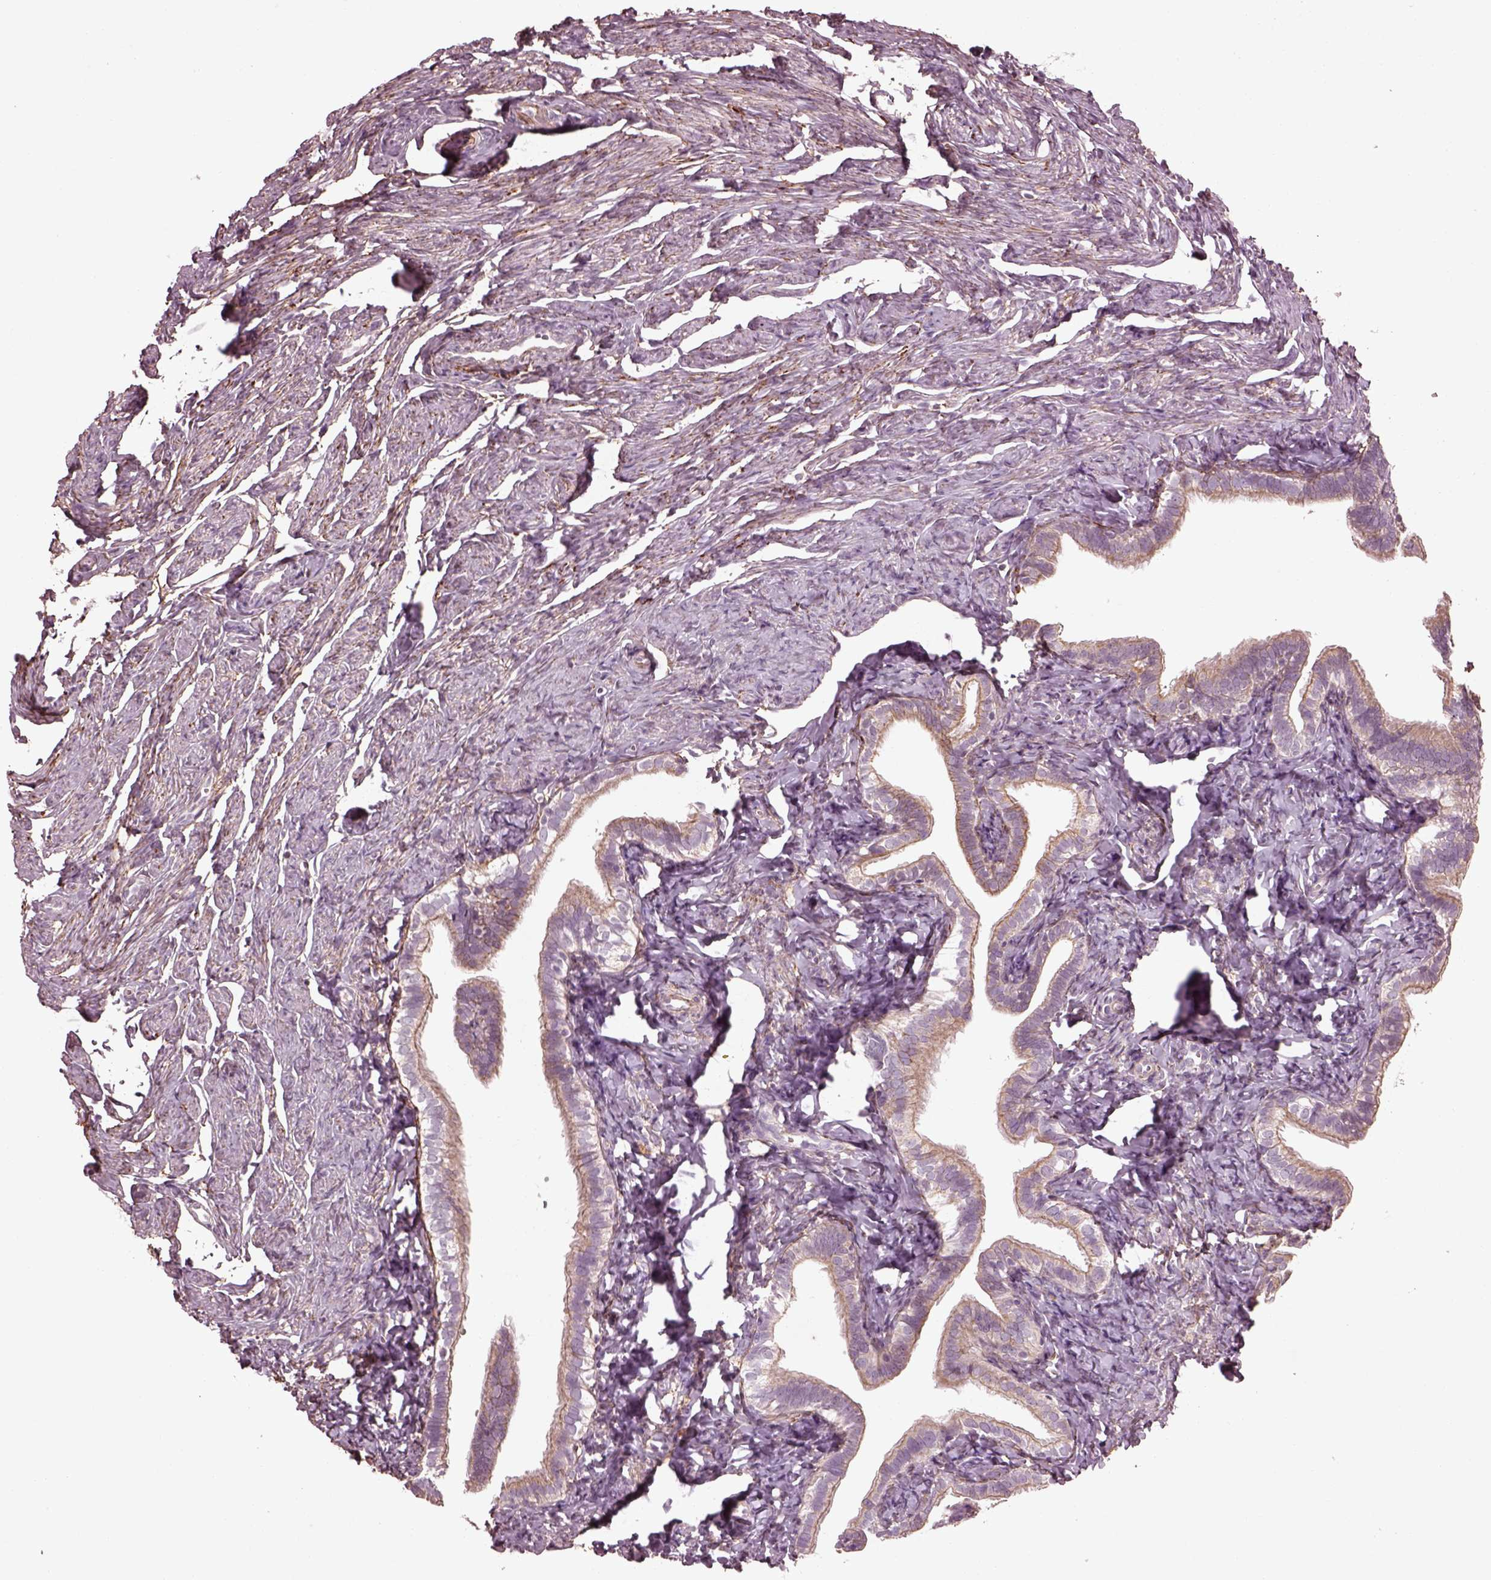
{"staining": {"intensity": "weak", "quantity": "<25%", "location": "cytoplasmic/membranous"}, "tissue": "fallopian tube", "cell_type": "Glandular cells", "image_type": "normal", "snomed": [{"axis": "morphology", "description": "Normal tissue, NOS"}, {"axis": "topography", "description": "Fallopian tube"}], "caption": "Fallopian tube was stained to show a protein in brown. There is no significant staining in glandular cells. (DAB (3,3'-diaminobenzidine) immunohistochemistry (IHC) with hematoxylin counter stain).", "gene": "EFEMP1", "patient": {"sex": "female", "age": 41}}